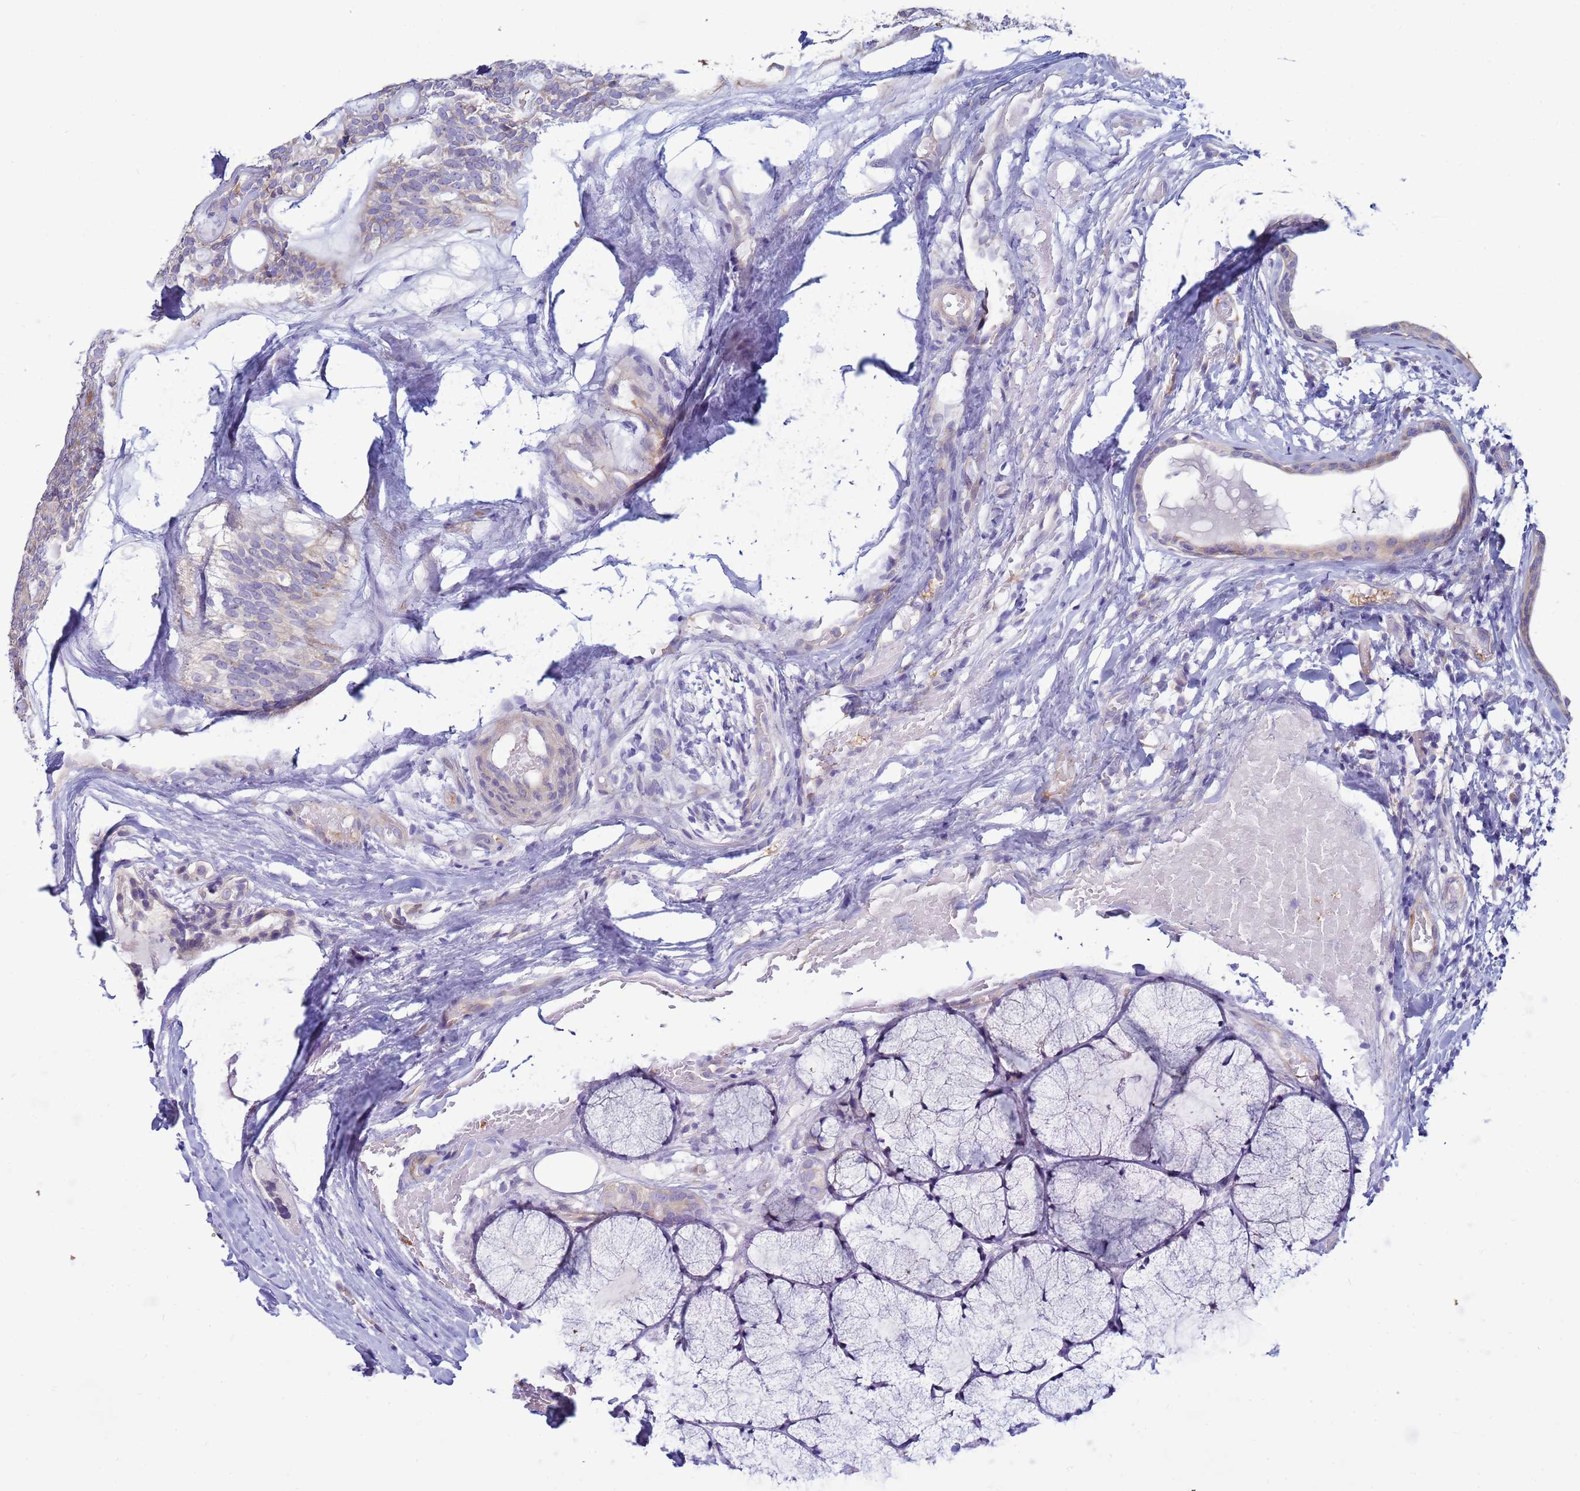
{"staining": {"intensity": "weak", "quantity": "<25%", "location": "cytoplasmic/membranous"}, "tissue": "head and neck cancer", "cell_type": "Tumor cells", "image_type": "cancer", "snomed": [{"axis": "morphology", "description": "Adenocarcinoma, NOS"}, {"axis": "topography", "description": "Head-Neck"}], "caption": "Tumor cells are negative for protein expression in human adenocarcinoma (head and neck).", "gene": "TRPC6", "patient": {"sex": "male", "age": 66}}